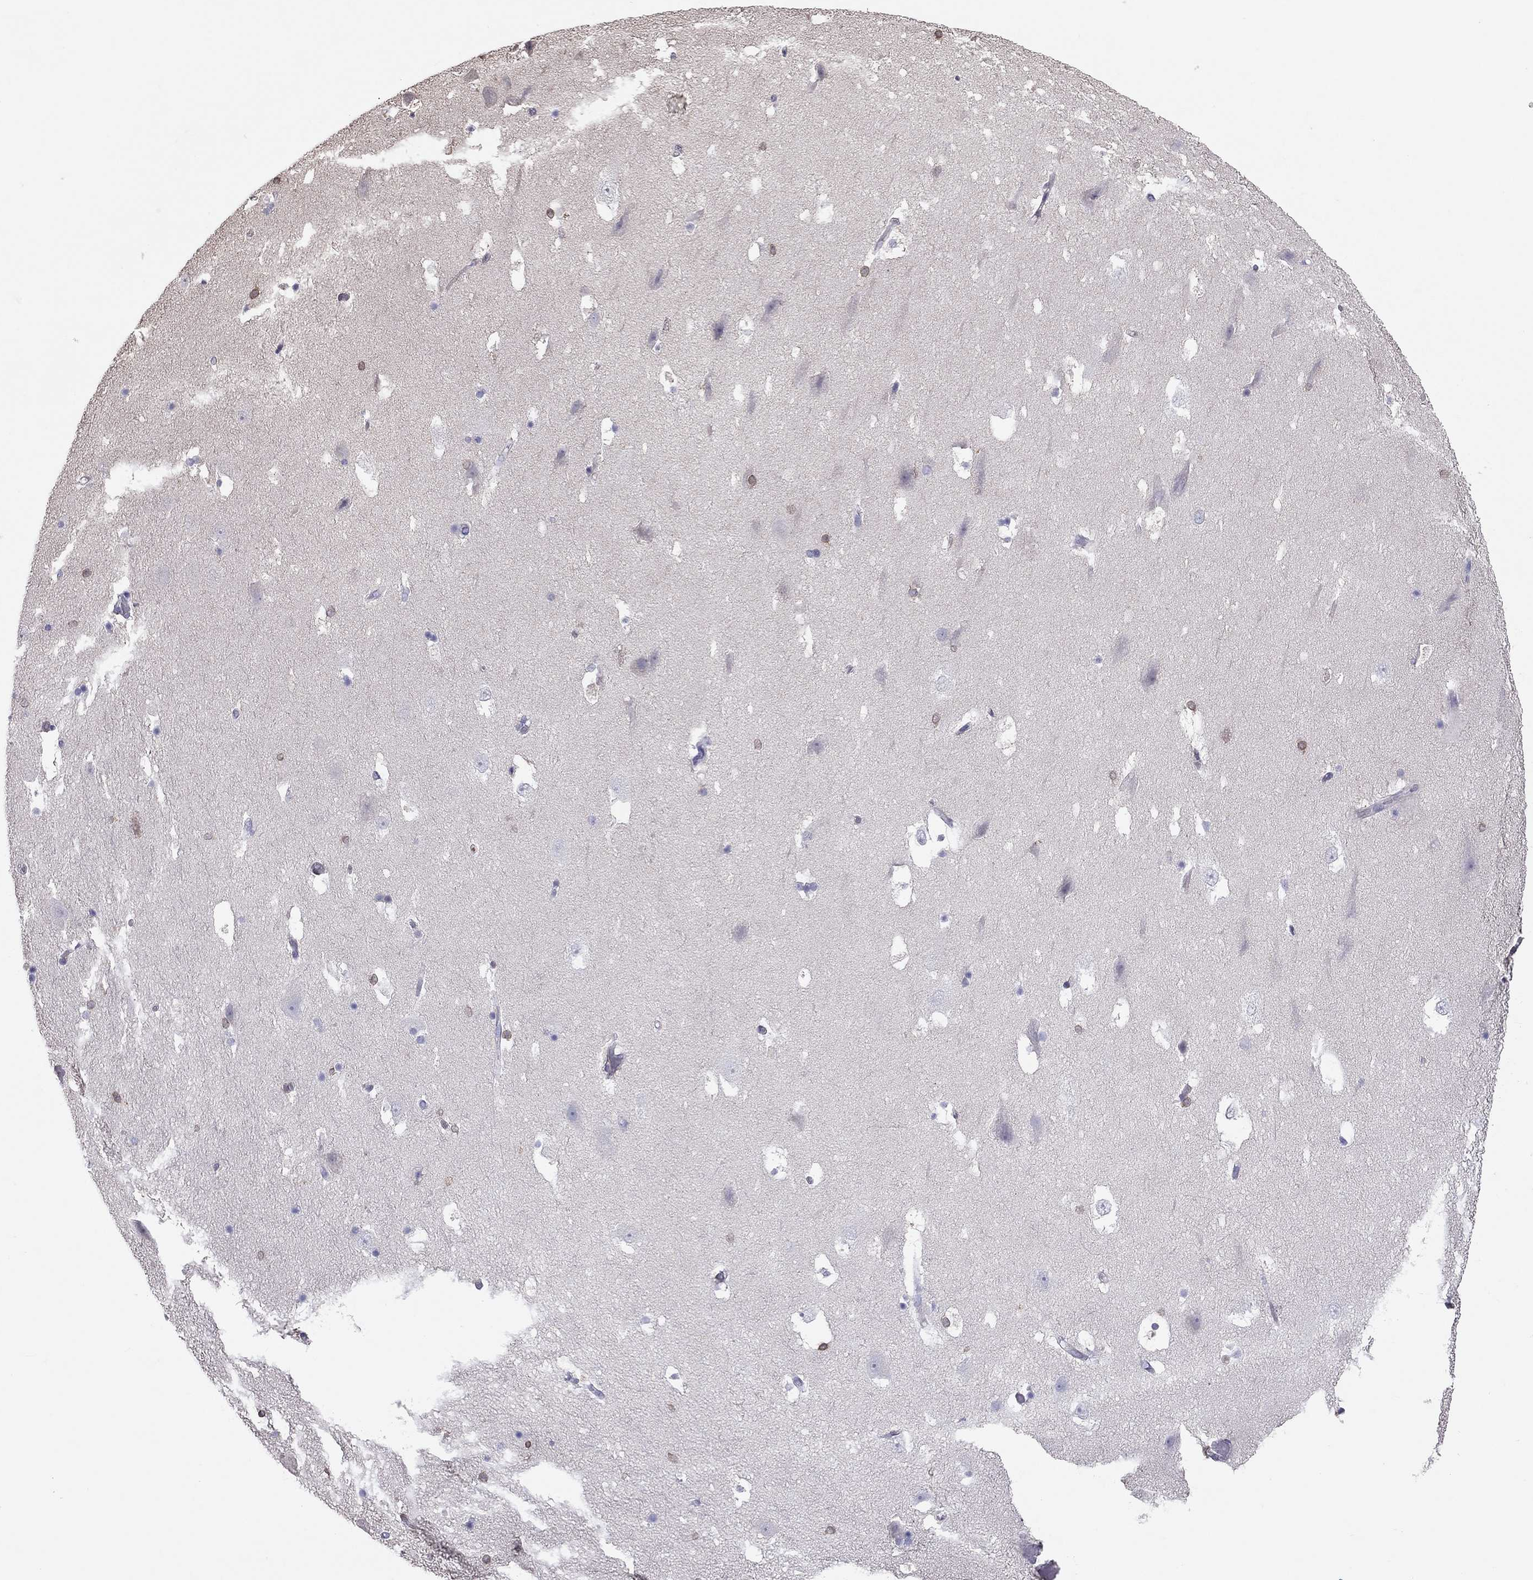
{"staining": {"intensity": "negative", "quantity": "none", "location": "none"}, "tissue": "hippocampus", "cell_type": "Glial cells", "image_type": "normal", "snomed": [{"axis": "morphology", "description": "Normal tissue, NOS"}, {"axis": "topography", "description": "Hippocampus"}], "caption": "Immunohistochemistry (IHC) image of benign hippocampus: human hippocampus stained with DAB shows no significant protein staining in glial cells.", "gene": "ADORA2A", "patient": {"sex": "male", "age": 51}}